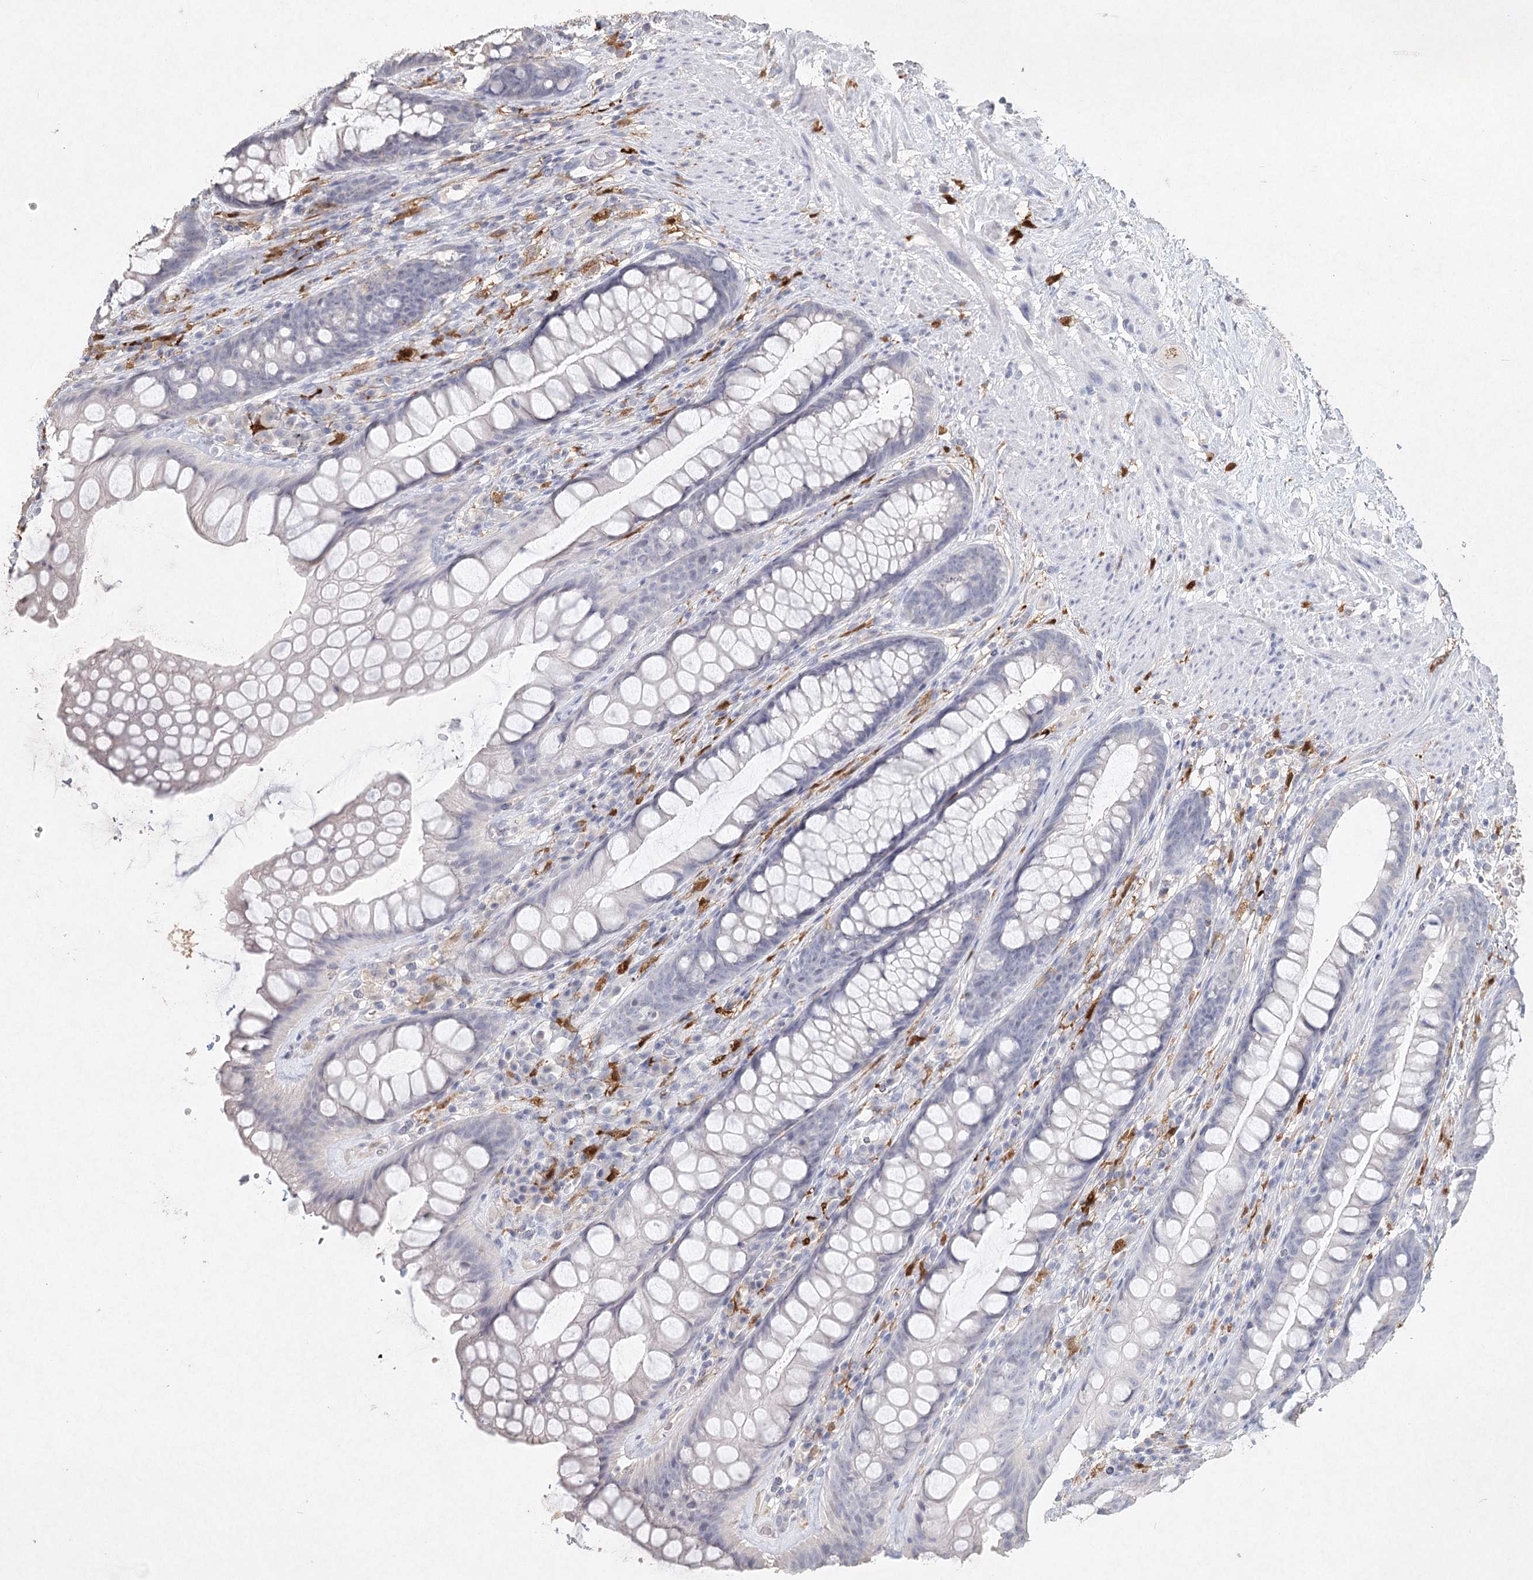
{"staining": {"intensity": "negative", "quantity": "none", "location": "none"}, "tissue": "rectum", "cell_type": "Glandular cells", "image_type": "normal", "snomed": [{"axis": "morphology", "description": "Normal tissue, NOS"}, {"axis": "topography", "description": "Rectum"}], "caption": "Glandular cells show no significant expression in benign rectum. Brightfield microscopy of immunohistochemistry stained with DAB (brown) and hematoxylin (blue), captured at high magnification.", "gene": "ARSI", "patient": {"sex": "male", "age": 74}}